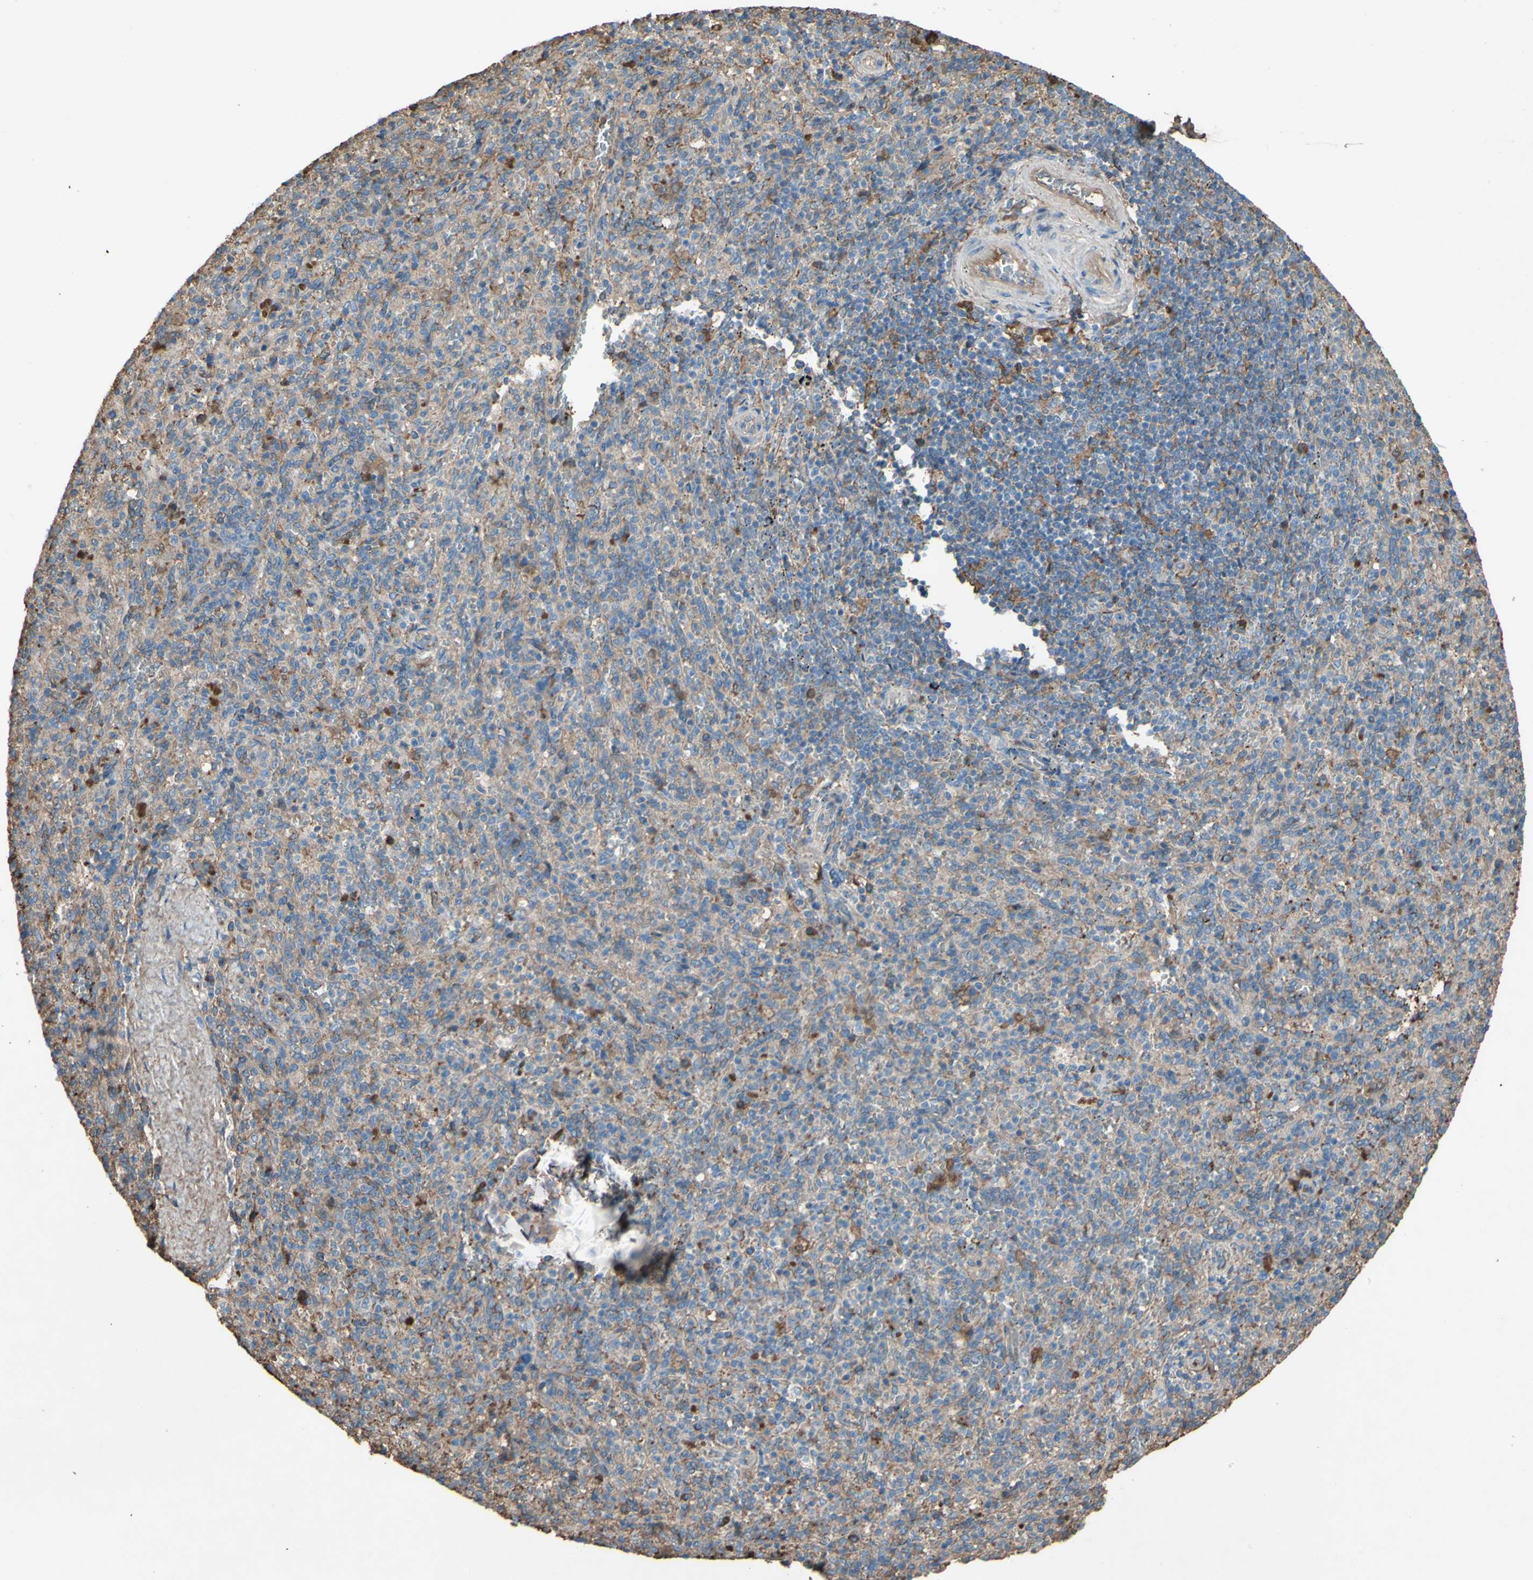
{"staining": {"intensity": "weak", "quantity": "25%-75%", "location": "cytoplasmic/membranous"}, "tissue": "spleen", "cell_type": "Cells in red pulp", "image_type": "normal", "snomed": [{"axis": "morphology", "description": "Normal tissue, NOS"}, {"axis": "topography", "description": "Spleen"}], "caption": "Spleen stained with immunohistochemistry shows weak cytoplasmic/membranous positivity in about 25%-75% of cells in red pulp.", "gene": "PTGDS", "patient": {"sex": "male", "age": 36}}